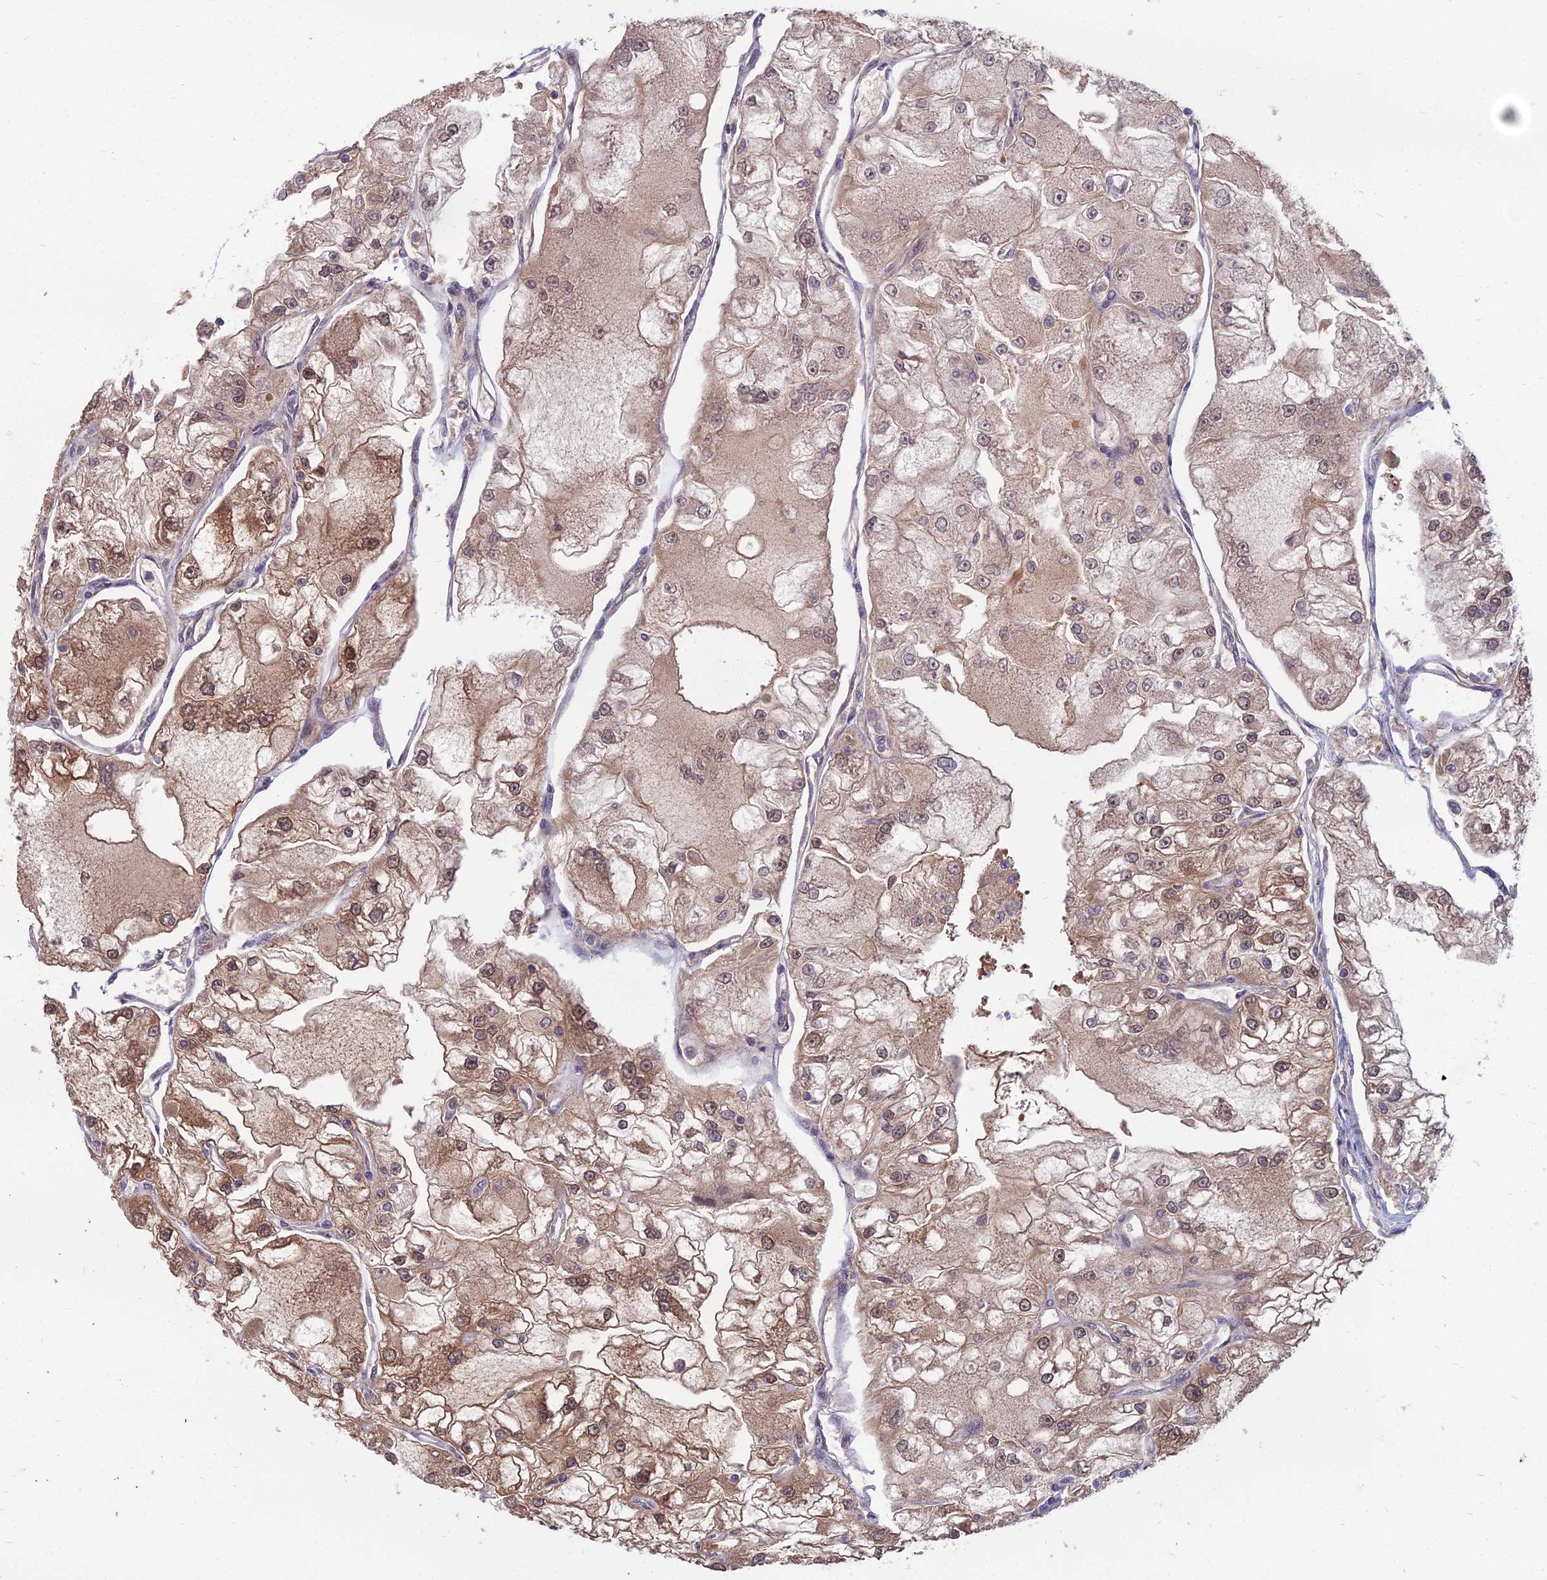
{"staining": {"intensity": "moderate", "quantity": "25%-75%", "location": "cytoplasmic/membranous,nuclear"}, "tissue": "renal cancer", "cell_type": "Tumor cells", "image_type": "cancer", "snomed": [{"axis": "morphology", "description": "Adenocarcinoma, NOS"}, {"axis": "topography", "description": "Kidney"}], "caption": "An image of renal cancer stained for a protein displays moderate cytoplasmic/membranous and nuclear brown staining in tumor cells.", "gene": "NR4A3", "patient": {"sex": "female", "age": 72}}